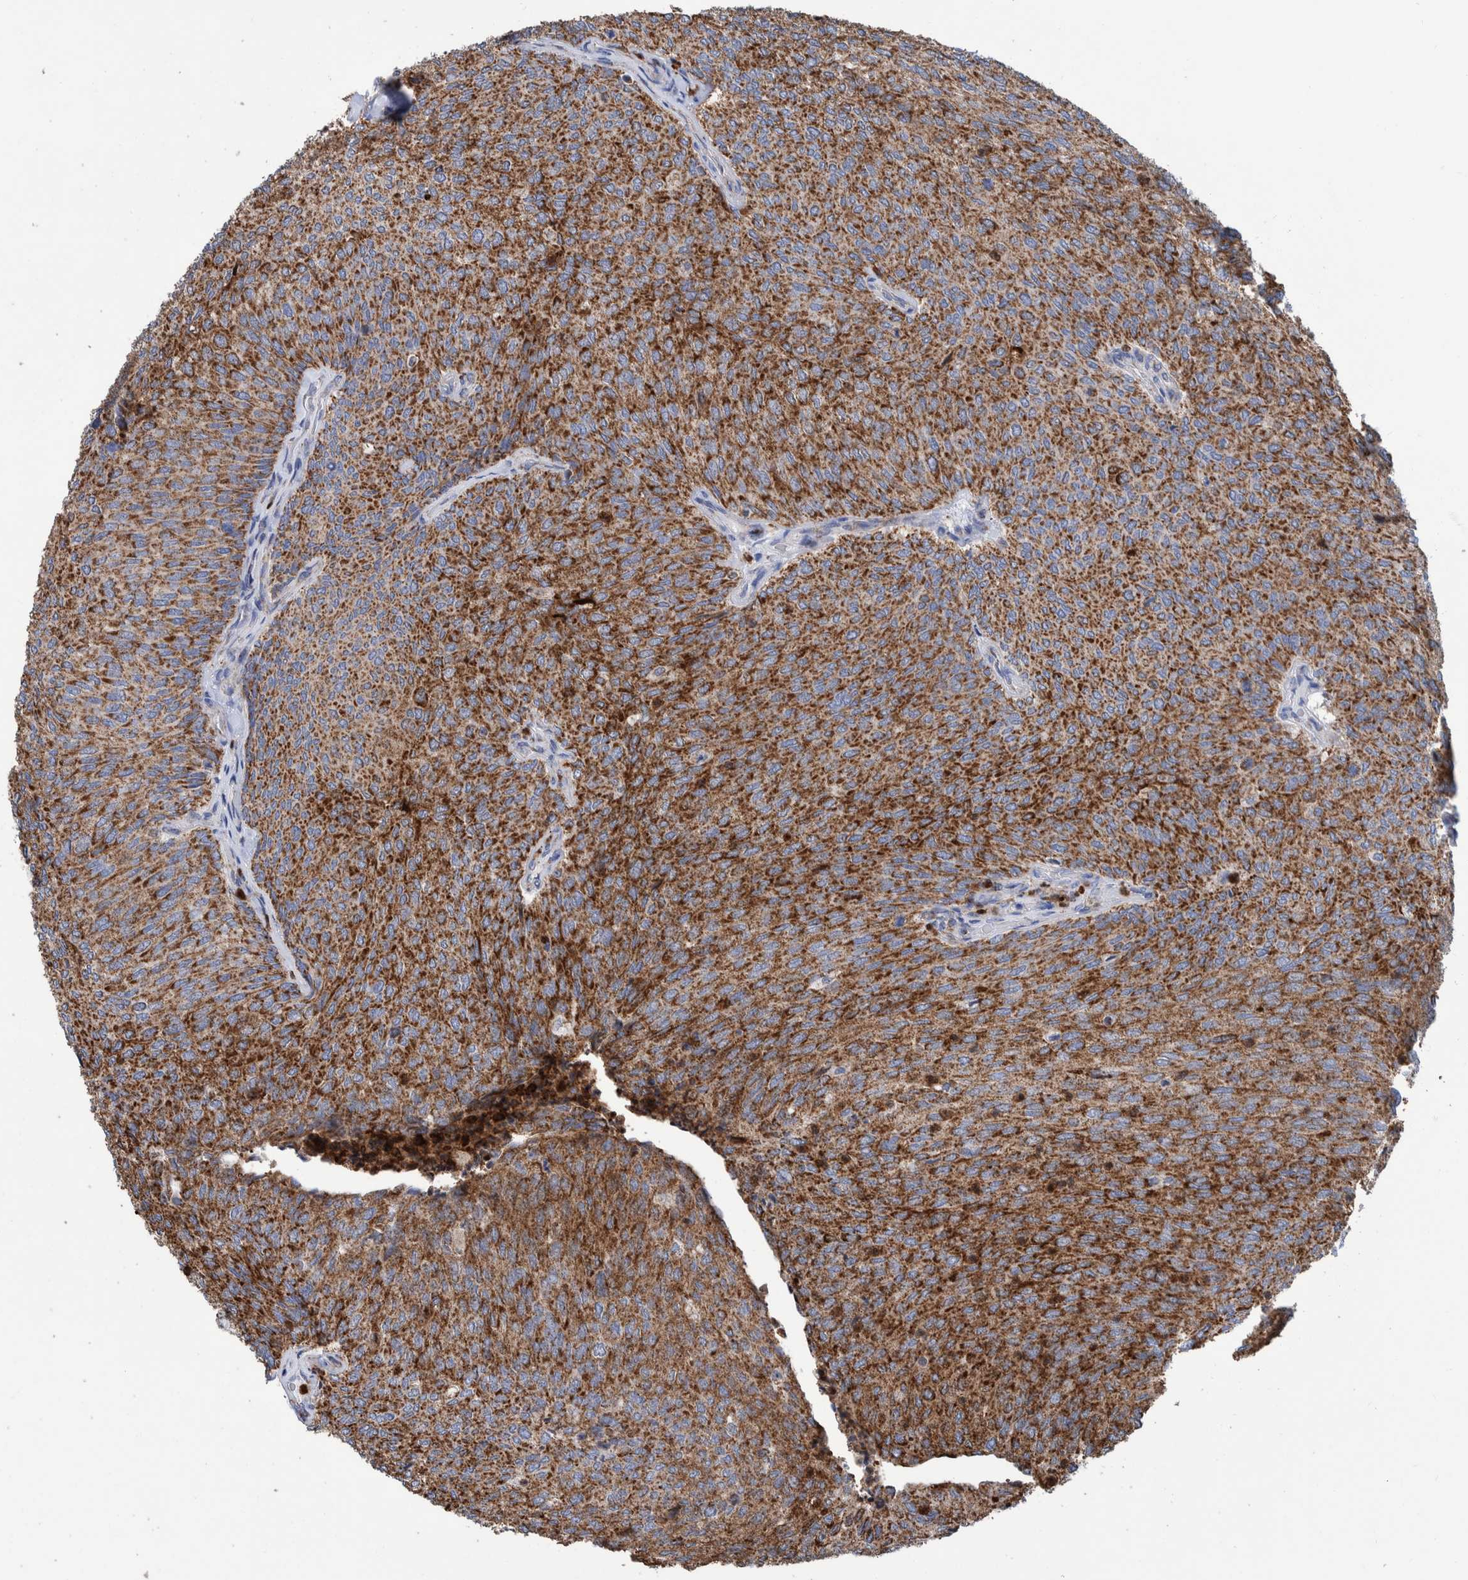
{"staining": {"intensity": "strong", "quantity": ">75%", "location": "cytoplasmic/membranous"}, "tissue": "urothelial cancer", "cell_type": "Tumor cells", "image_type": "cancer", "snomed": [{"axis": "morphology", "description": "Urothelial carcinoma, Low grade"}, {"axis": "topography", "description": "Urinary bladder"}], "caption": "Urothelial cancer was stained to show a protein in brown. There is high levels of strong cytoplasmic/membranous positivity in approximately >75% of tumor cells.", "gene": "DECR1", "patient": {"sex": "female", "age": 79}}